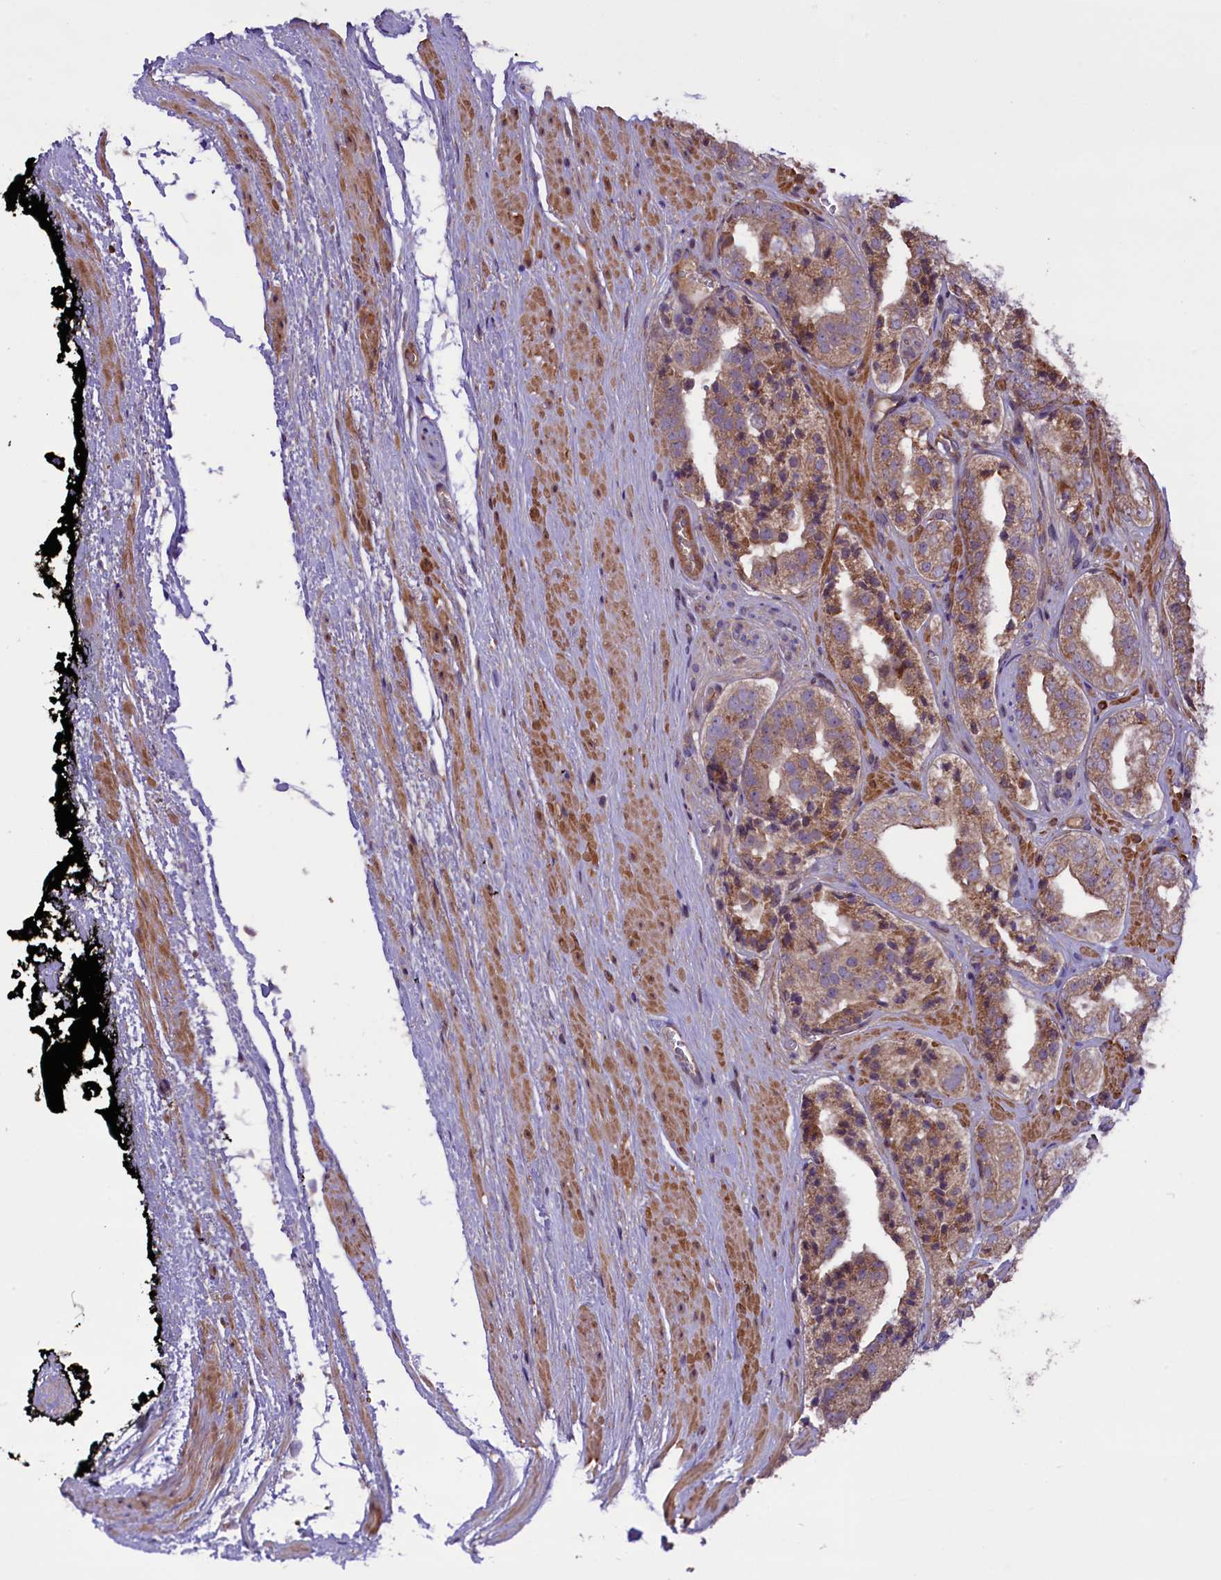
{"staining": {"intensity": "moderate", "quantity": ">75%", "location": "cytoplasmic/membranous"}, "tissue": "prostate cancer", "cell_type": "Tumor cells", "image_type": "cancer", "snomed": [{"axis": "morphology", "description": "Adenocarcinoma, High grade"}, {"axis": "topography", "description": "Prostate"}], "caption": "Tumor cells display medium levels of moderate cytoplasmic/membranous expression in approximately >75% of cells in human adenocarcinoma (high-grade) (prostate). Using DAB (brown) and hematoxylin (blue) stains, captured at high magnification using brightfield microscopy.", "gene": "HDAC5", "patient": {"sex": "male", "age": 71}}